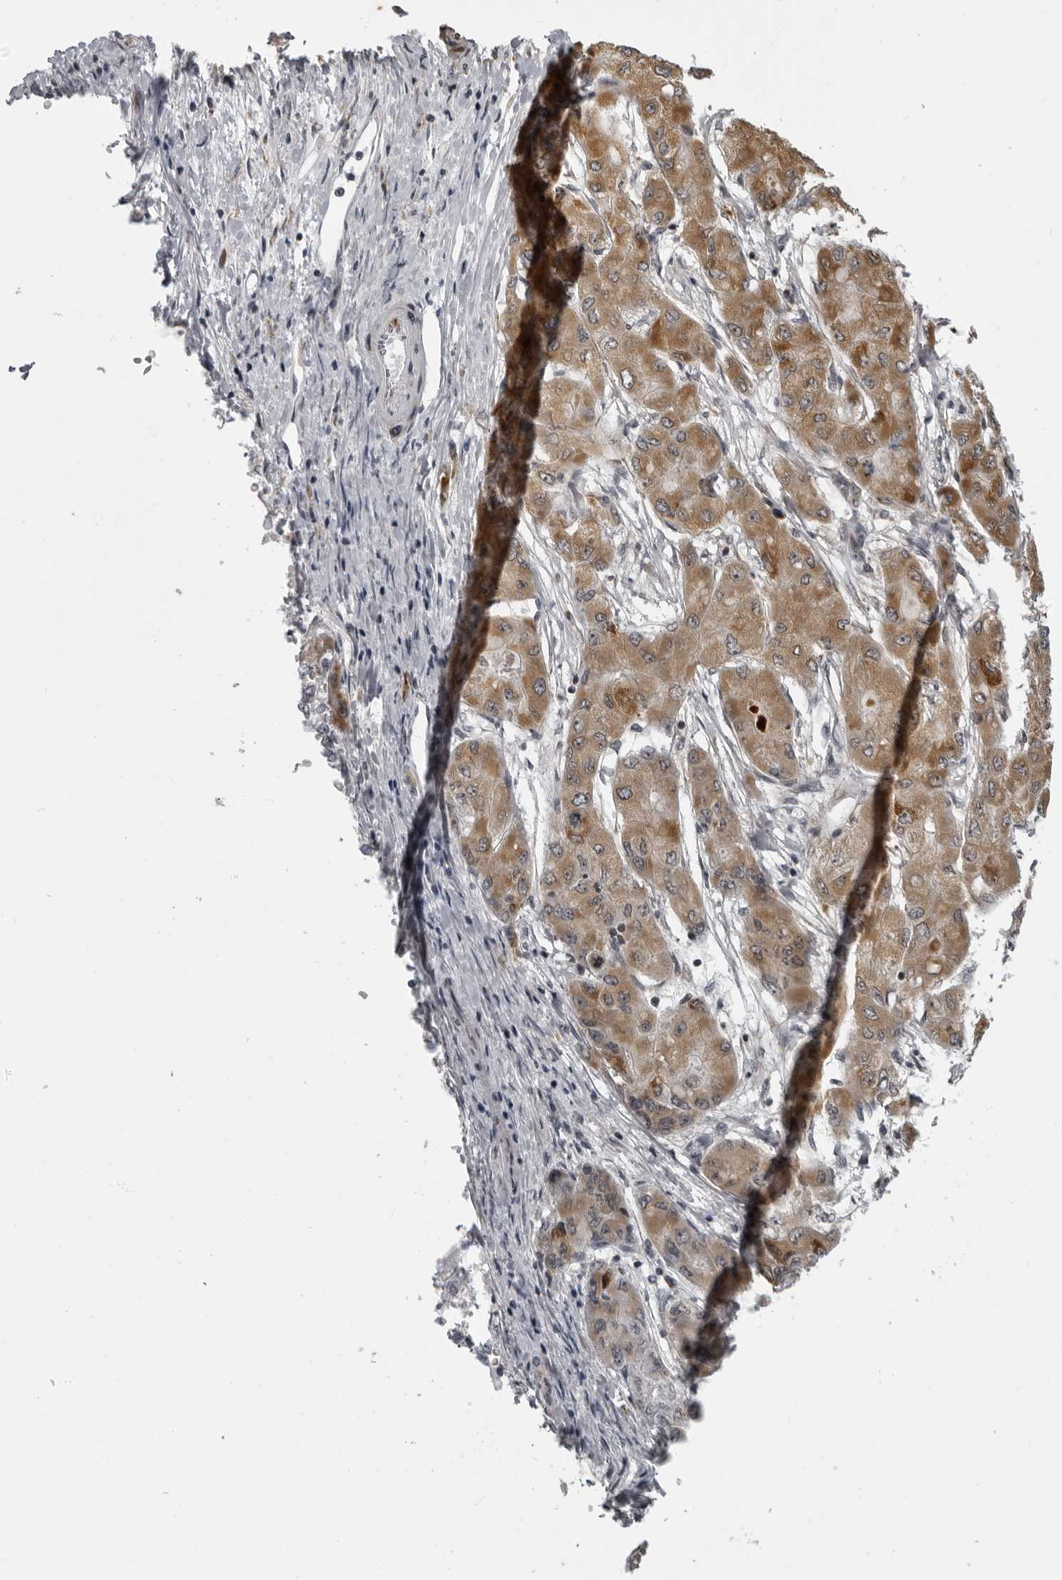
{"staining": {"intensity": "moderate", "quantity": ">75%", "location": "cytoplasmic/membranous"}, "tissue": "liver cancer", "cell_type": "Tumor cells", "image_type": "cancer", "snomed": [{"axis": "morphology", "description": "Carcinoma, Hepatocellular, NOS"}, {"axis": "topography", "description": "Liver"}], "caption": "Tumor cells show medium levels of moderate cytoplasmic/membranous expression in approximately >75% of cells in liver hepatocellular carcinoma.", "gene": "RTCA", "patient": {"sex": "male", "age": 80}}